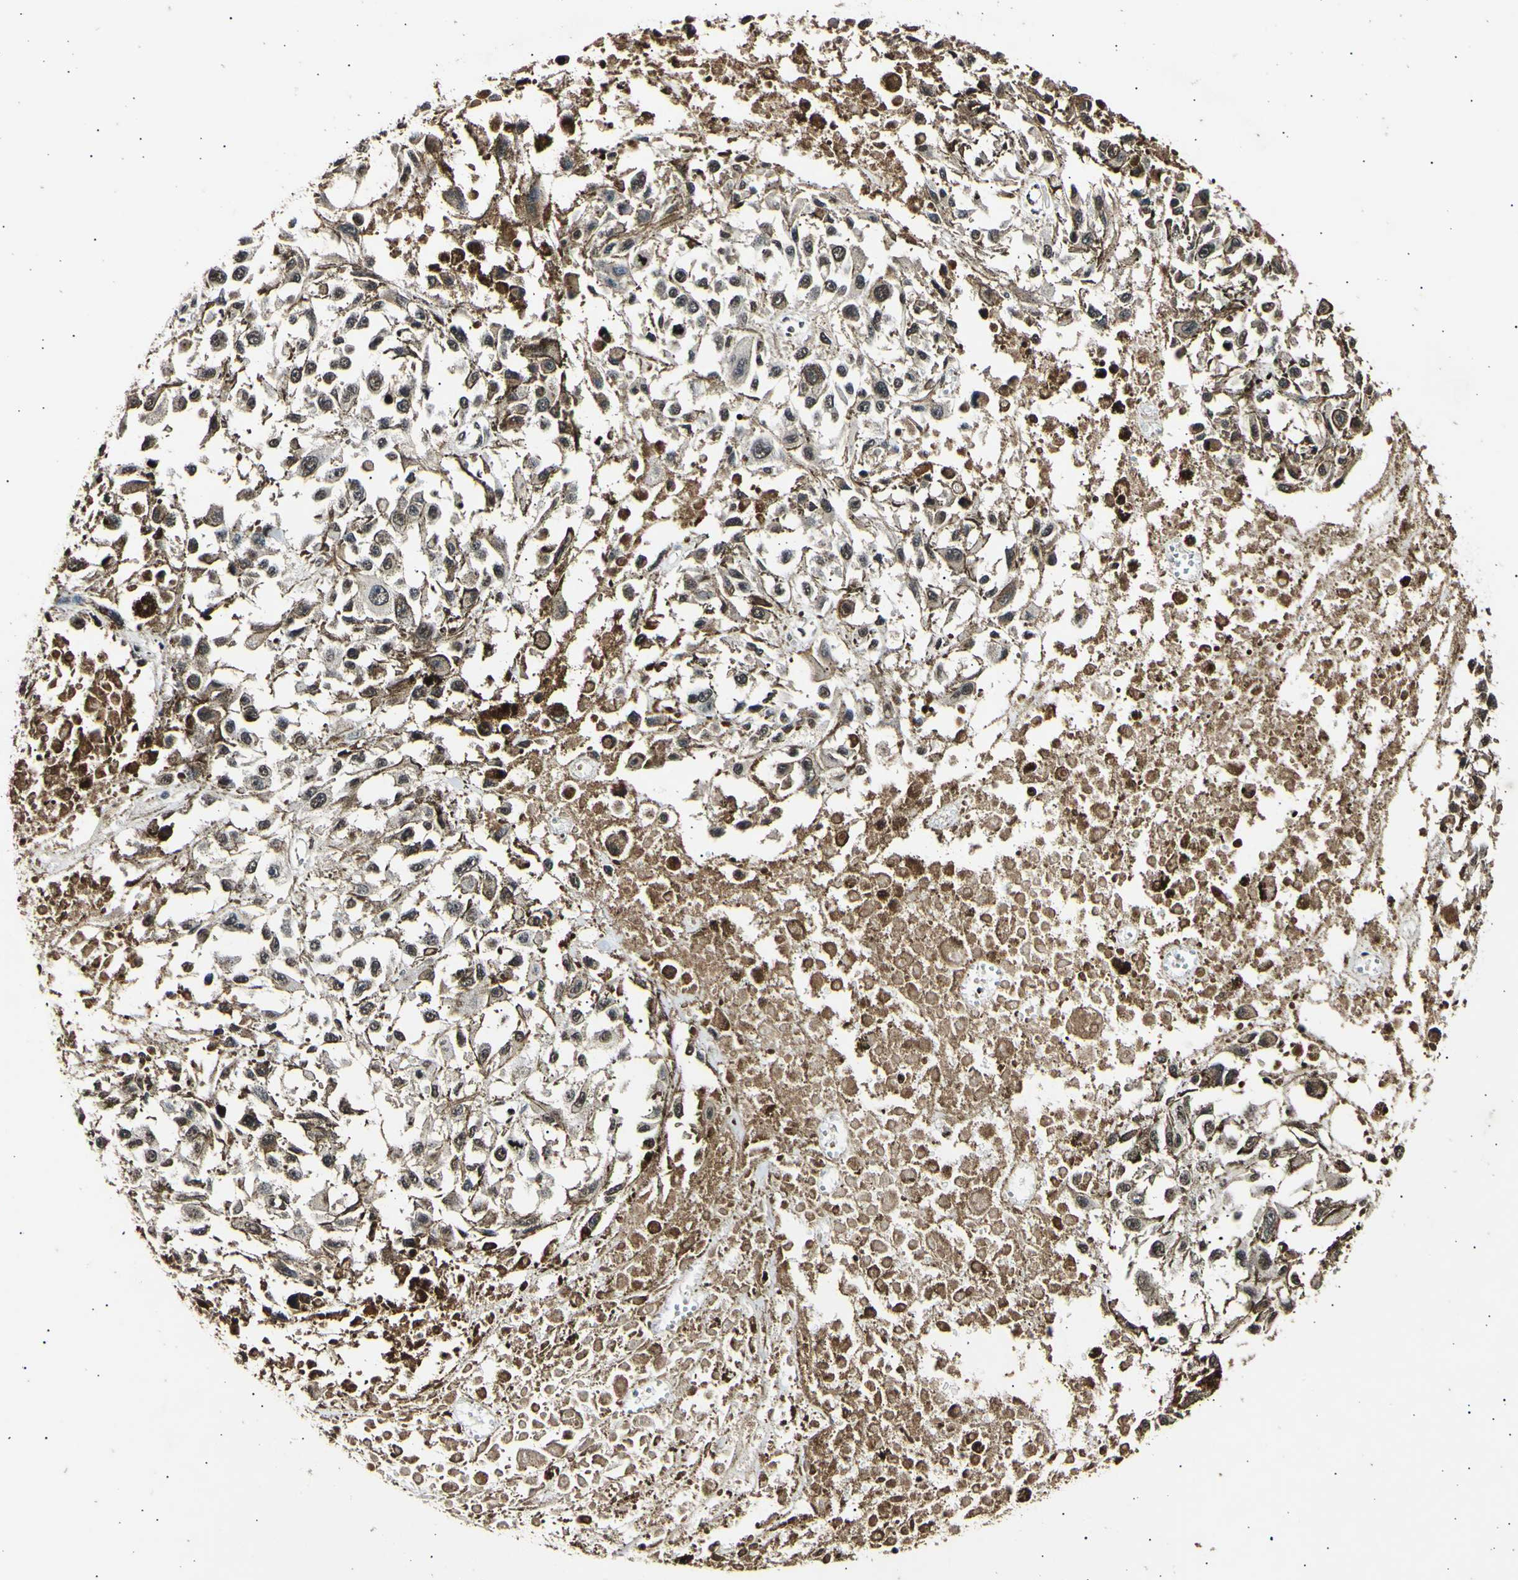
{"staining": {"intensity": "weak", "quantity": "25%-75%", "location": "cytoplasmic/membranous,nuclear"}, "tissue": "melanoma", "cell_type": "Tumor cells", "image_type": "cancer", "snomed": [{"axis": "morphology", "description": "Malignant melanoma, Metastatic site"}, {"axis": "topography", "description": "Lymph node"}], "caption": "Melanoma stained with a brown dye reveals weak cytoplasmic/membranous and nuclear positive positivity in approximately 25%-75% of tumor cells.", "gene": "ANAPC7", "patient": {"sex": "male", "age": 59}}